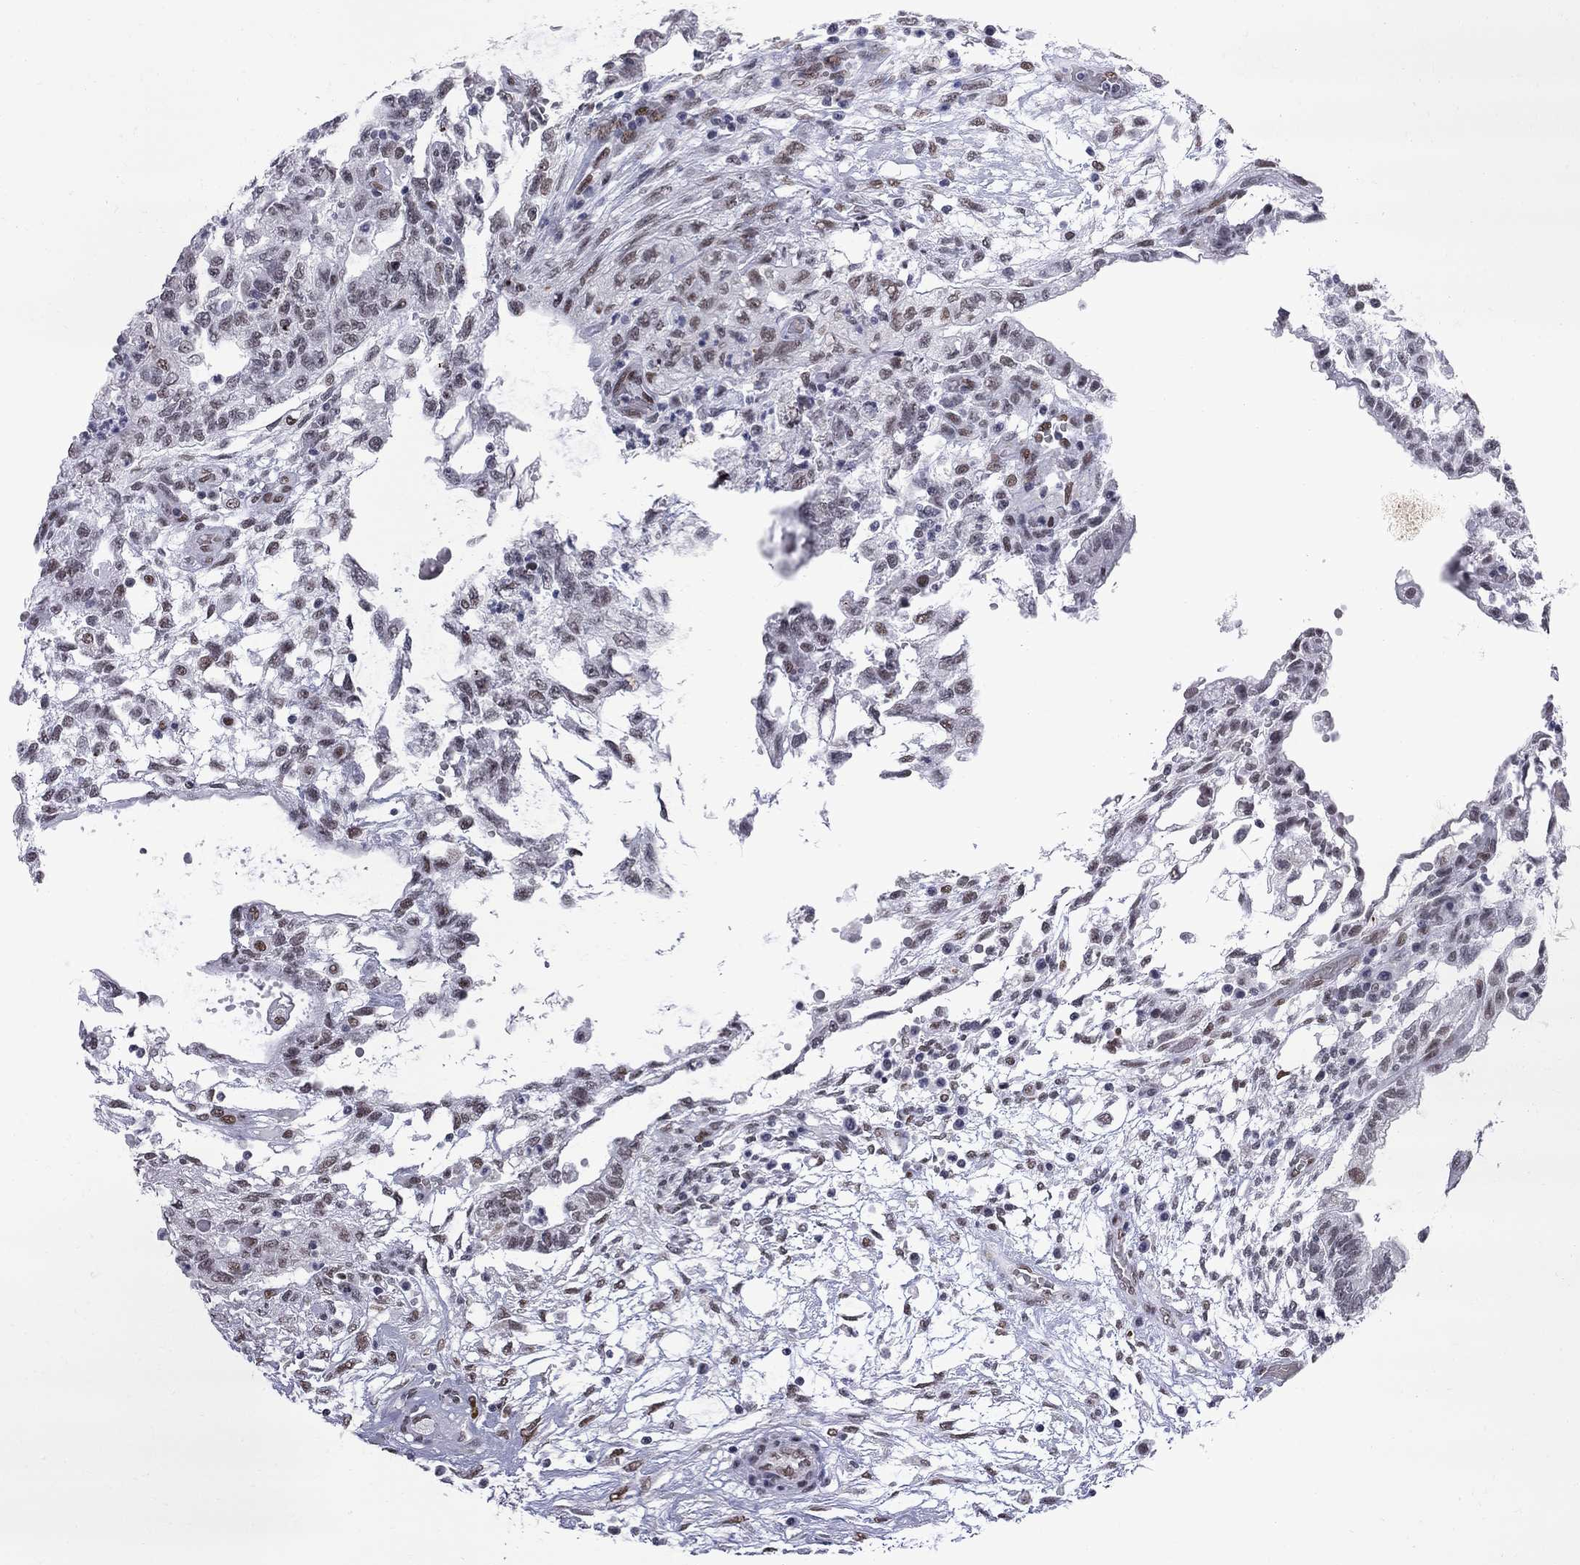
{"staining": {"intensity": "moderate", "quantity": "<25%", "location": "nuclear"}, "tissue": "testis cancer", "cell_type": "Tumor cells", "image_type": "cancer", "snomed": [{"axis": "morphology", "description": "Carcinoma, Embryonal, NOS"}, {"axis": "topography", "description": "Testis"}], "caption": "High-power microscopy captured an immunohistochemistry (IHC) image of testis cancer, revealing moderate nuclear expression in approximately <25% of tumor cells. (DAB (3,3'-diaminobenzidine) = brown stain, brightfield microscopy at high magnification).", "gene": "ZBTB47", "patient": {"sex": "male", "age": 32}}